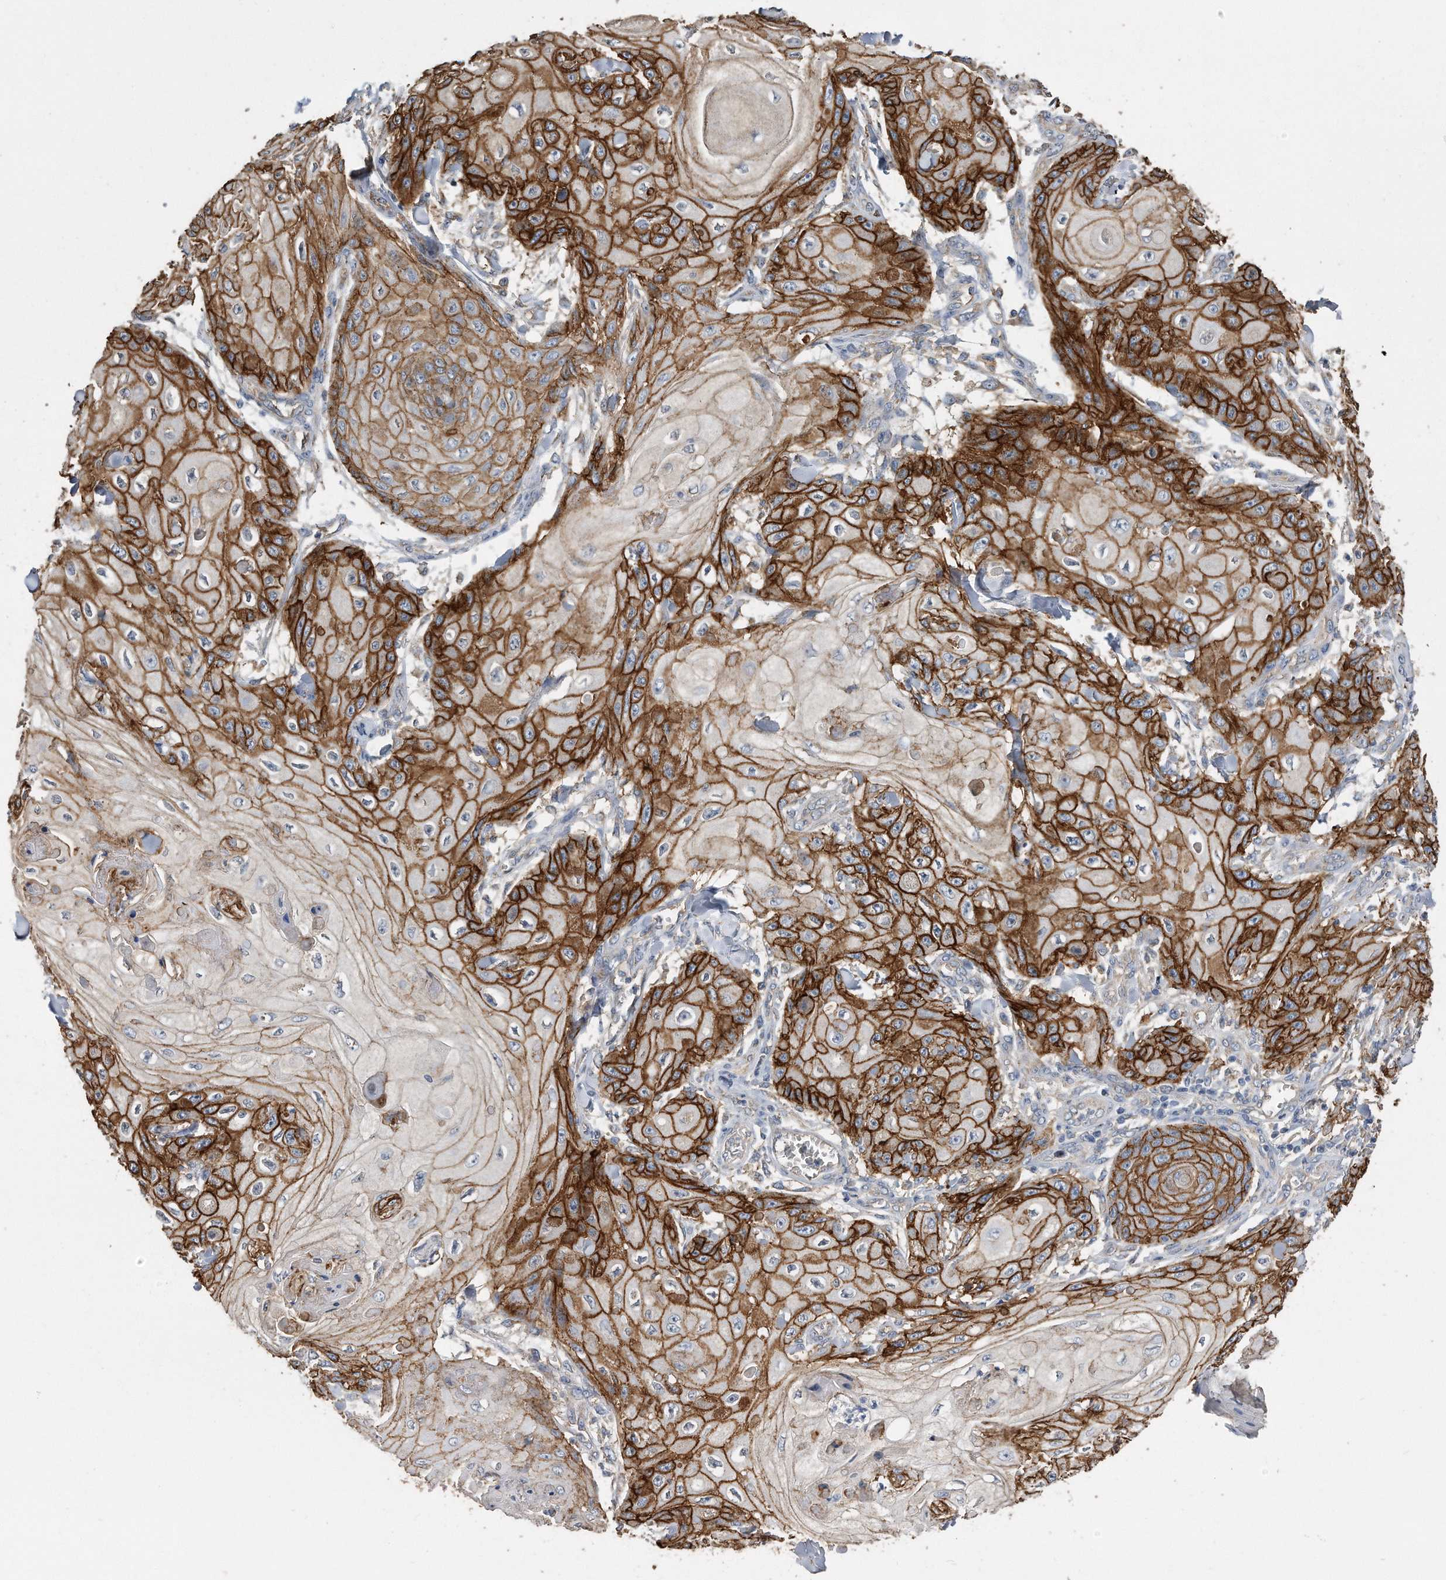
{"staining": {"intensity": "strong", "quantity": ">75%", "location": "cytoplasmic/membranous"}, "tissue": "skin cancer", "cell_type": "Tumor cells", "image_type": "cancer", "snomed": [{"axis": "morphology", "description": "Squamous cell carcinoma, NOS"}, {"axis": "topography", "description": "Skin"}], "caption": "A high amount of strong cytoplasmic/membranous positivity is present in approximately >75% of tumor cells in skin cancer tissue.", "gene": "CDCP1", "patient": {"sex": "male", "age": 74}}